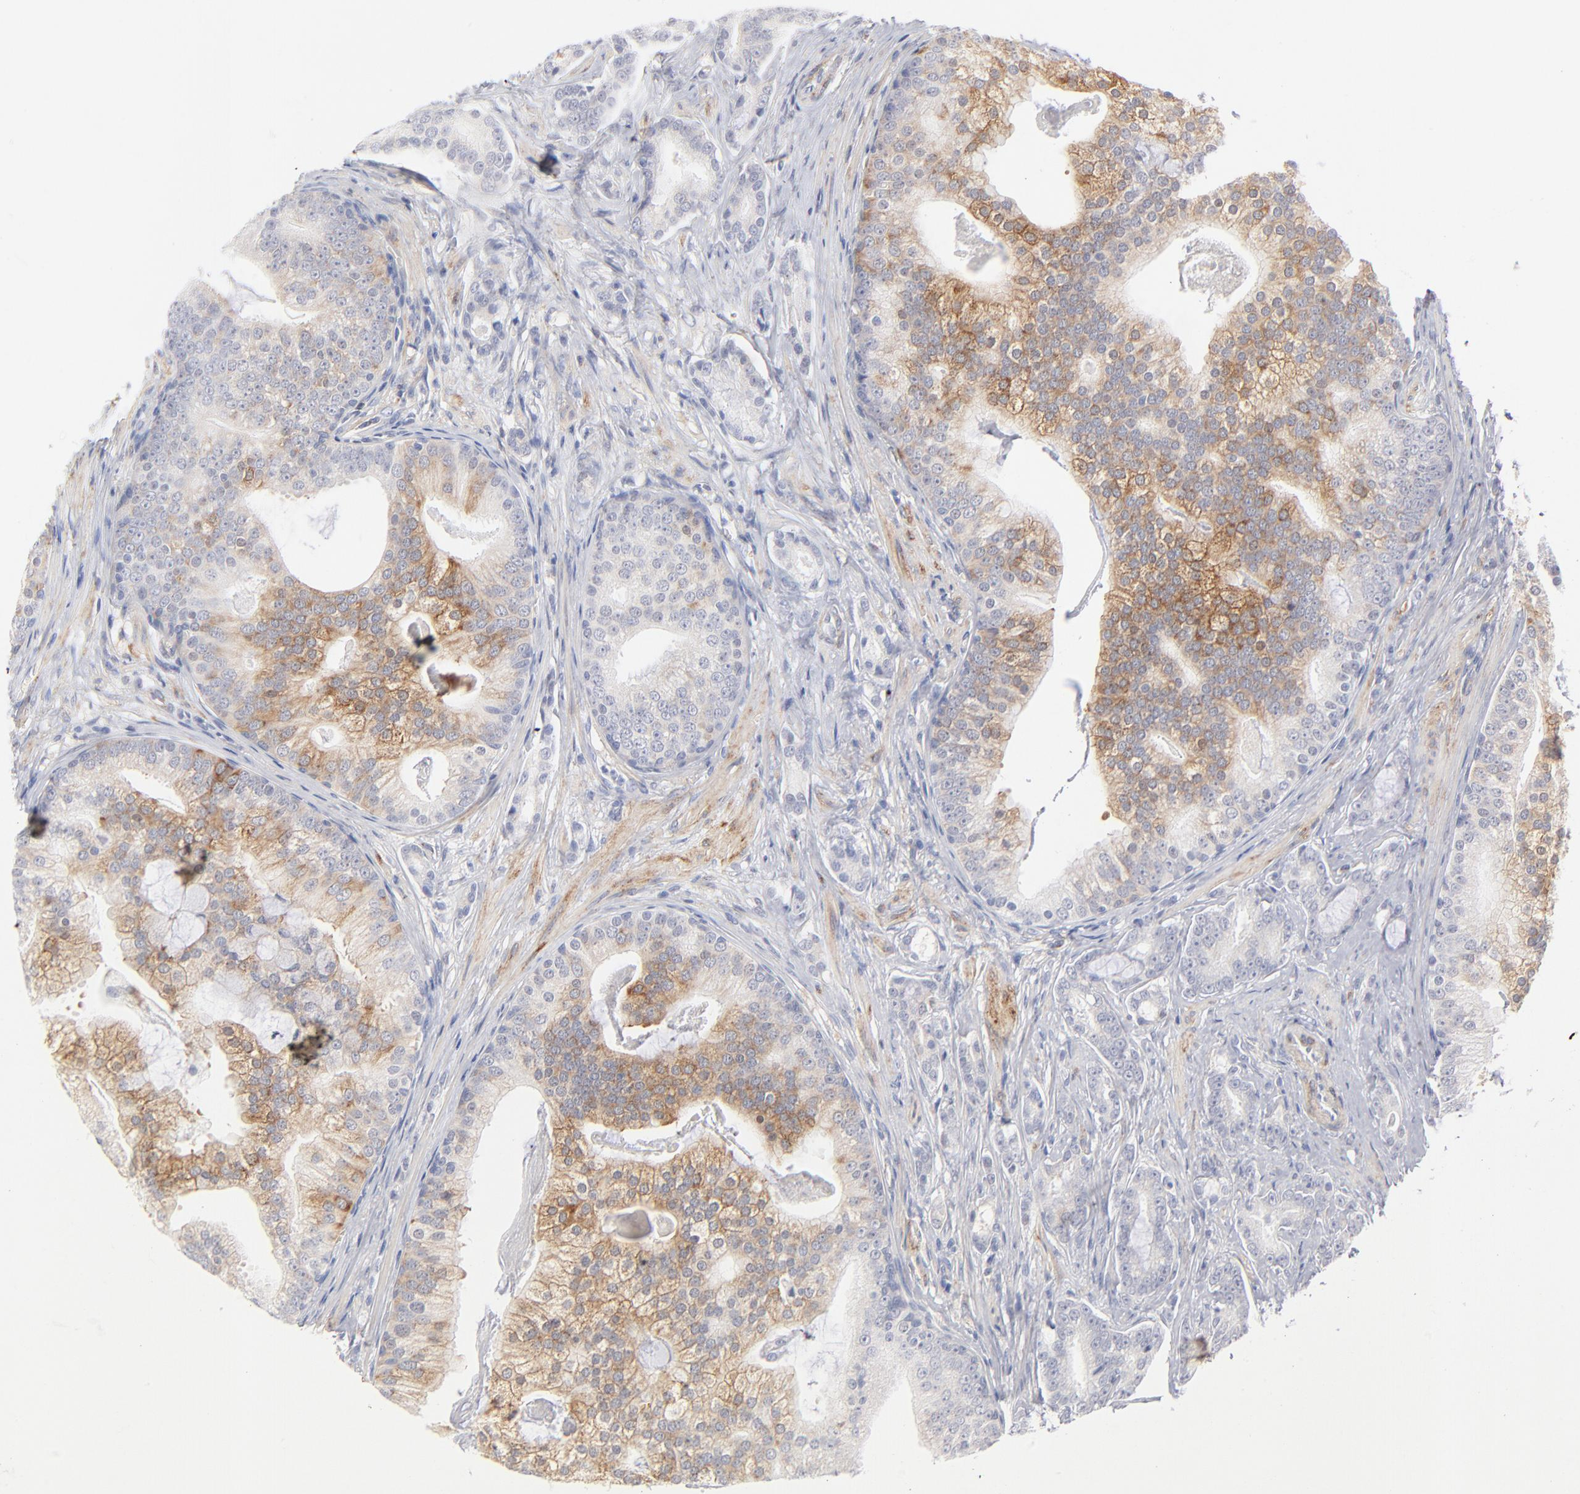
{"staining": {"intensity": "negative", "quantity": "none", "location": "none"}, "tissue": "prostate cancer", "cell_type": "Tumor cells", "image_type": "cancer", "snomed": [{"axis": "morphology", "description": "Adenocarcinoma, Low grade"}, {"axis": "topography", "description": "Prostate"}], "caption": "Prostate adenocarcinoma (low-grade) stained for a protein using immunohistochemistry (IHC) demonstrates no expression tumor cells.", "gene": "MID1", "patient": {"sex": "male", "age": 58}}